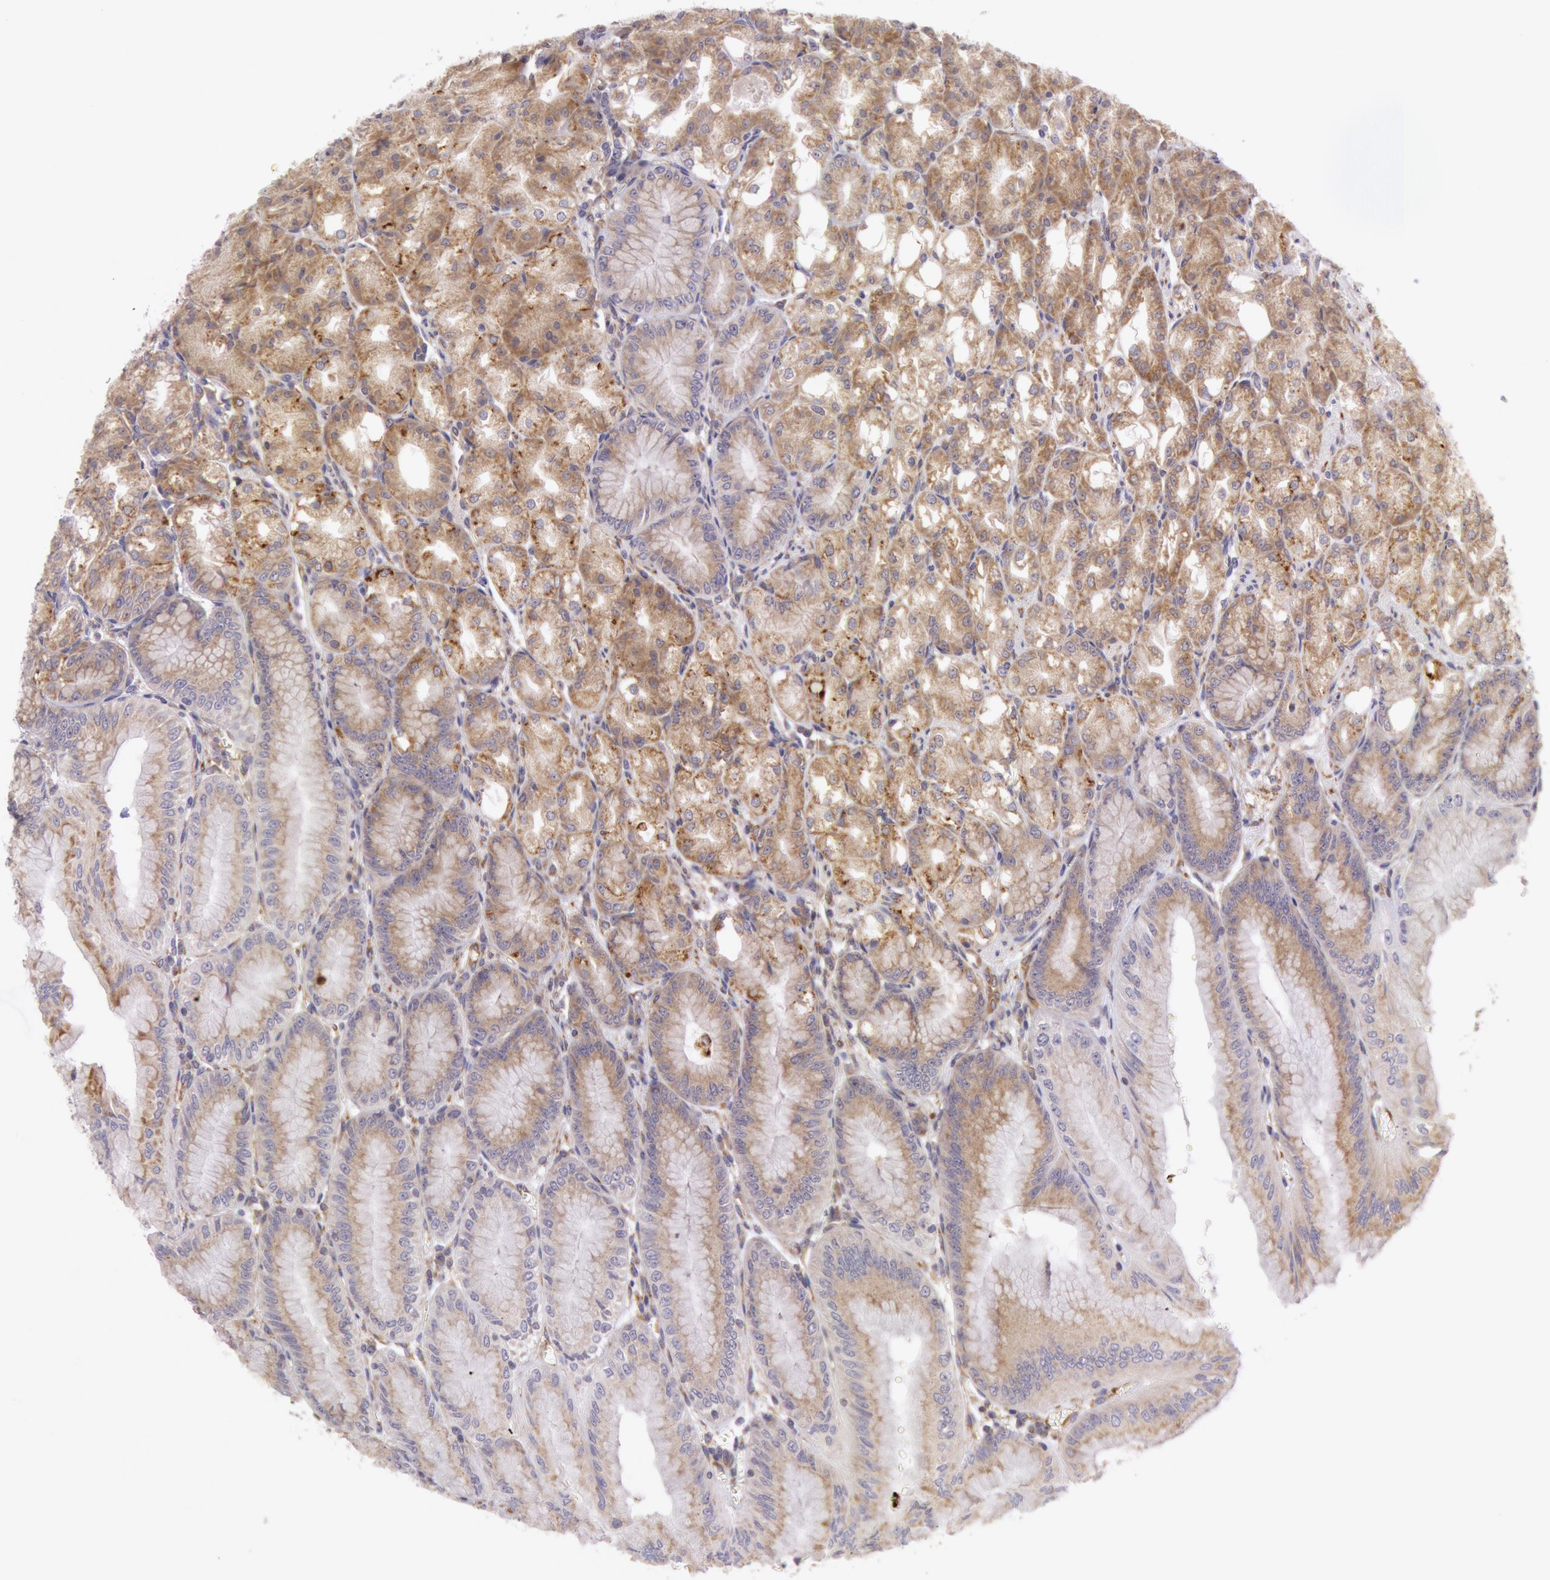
{"staining": {"intensity": "moderate", "quantity": ">75%", "location": "cytoplasmic/membranous"}, "tissue": "stomach", "cell_type": "Glandular cells", "image_type": "normal", "snomed": [{"axis": "morphology", "description": "Normal tissue, NOS"}, {"axis": "topography", "description": "Stomach, lower"}], "caption": "Glandular cells demonstrate moderate cytoplasmic/membranous expression in approximately >75% of cells in normal stomach.", "gene": "CHUK", "patient": {"sex": "male", "age": 71}}